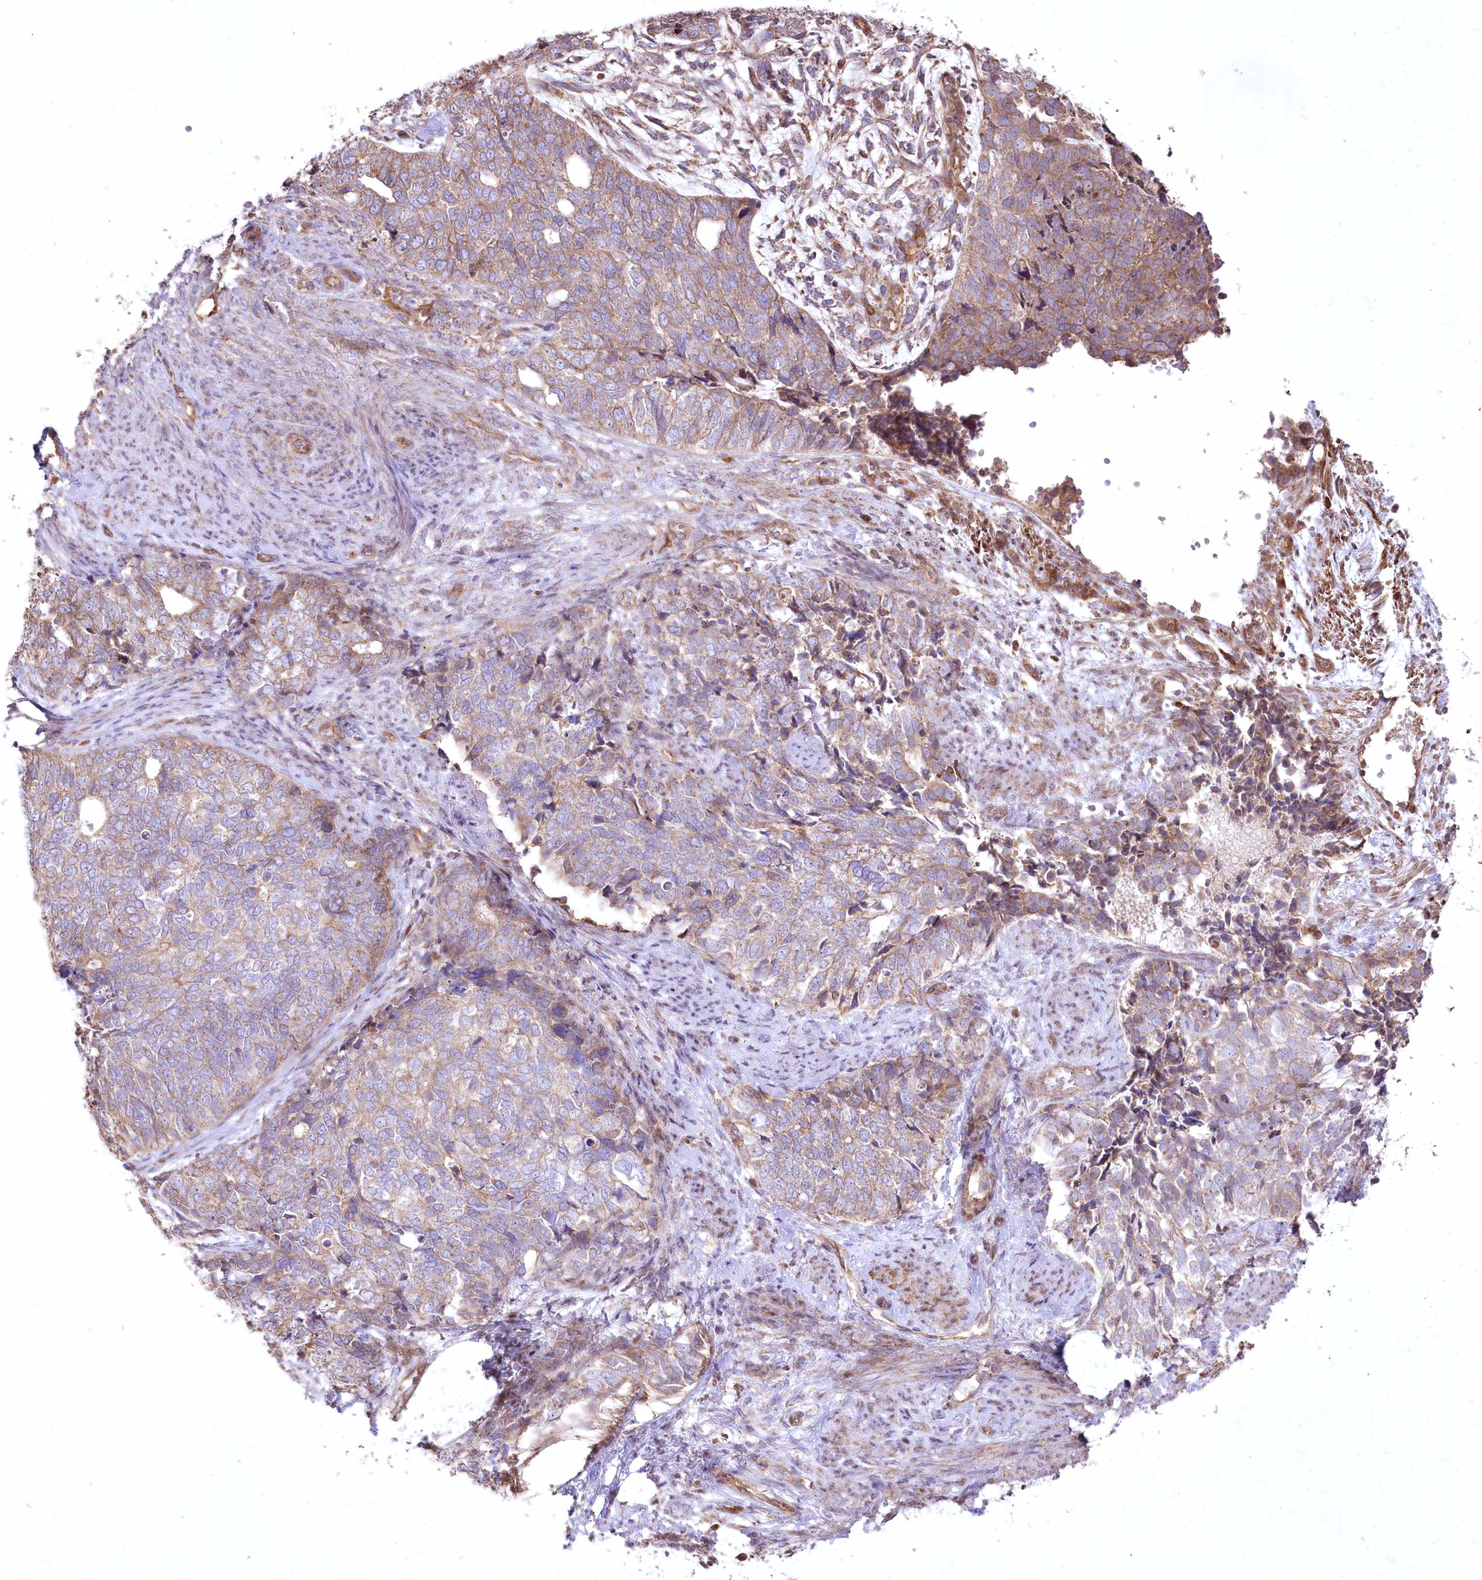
{"staining": {"intensity": "moderate", "quantity": ">75%", "location": "cytoplasmic/membranous"}, "tissue": "cervical cancer", "cell_type": "Tumor cells", "image_type": "cancer", "snomed": [{"axis": "morphology", "description": "Squamous cell carcinoma, NOS"}, {"axis": "topography", "description": "Cervix"}], "caption": "Squamous cell carcinoma (cervical) stained for a protein (brown) exhibits moderate cytoplasmic/membranous positive positivity in approximately >75% of tumor cells.", "gene": "SH3TC1", "patient": {"sex": "female", "age": 63}}